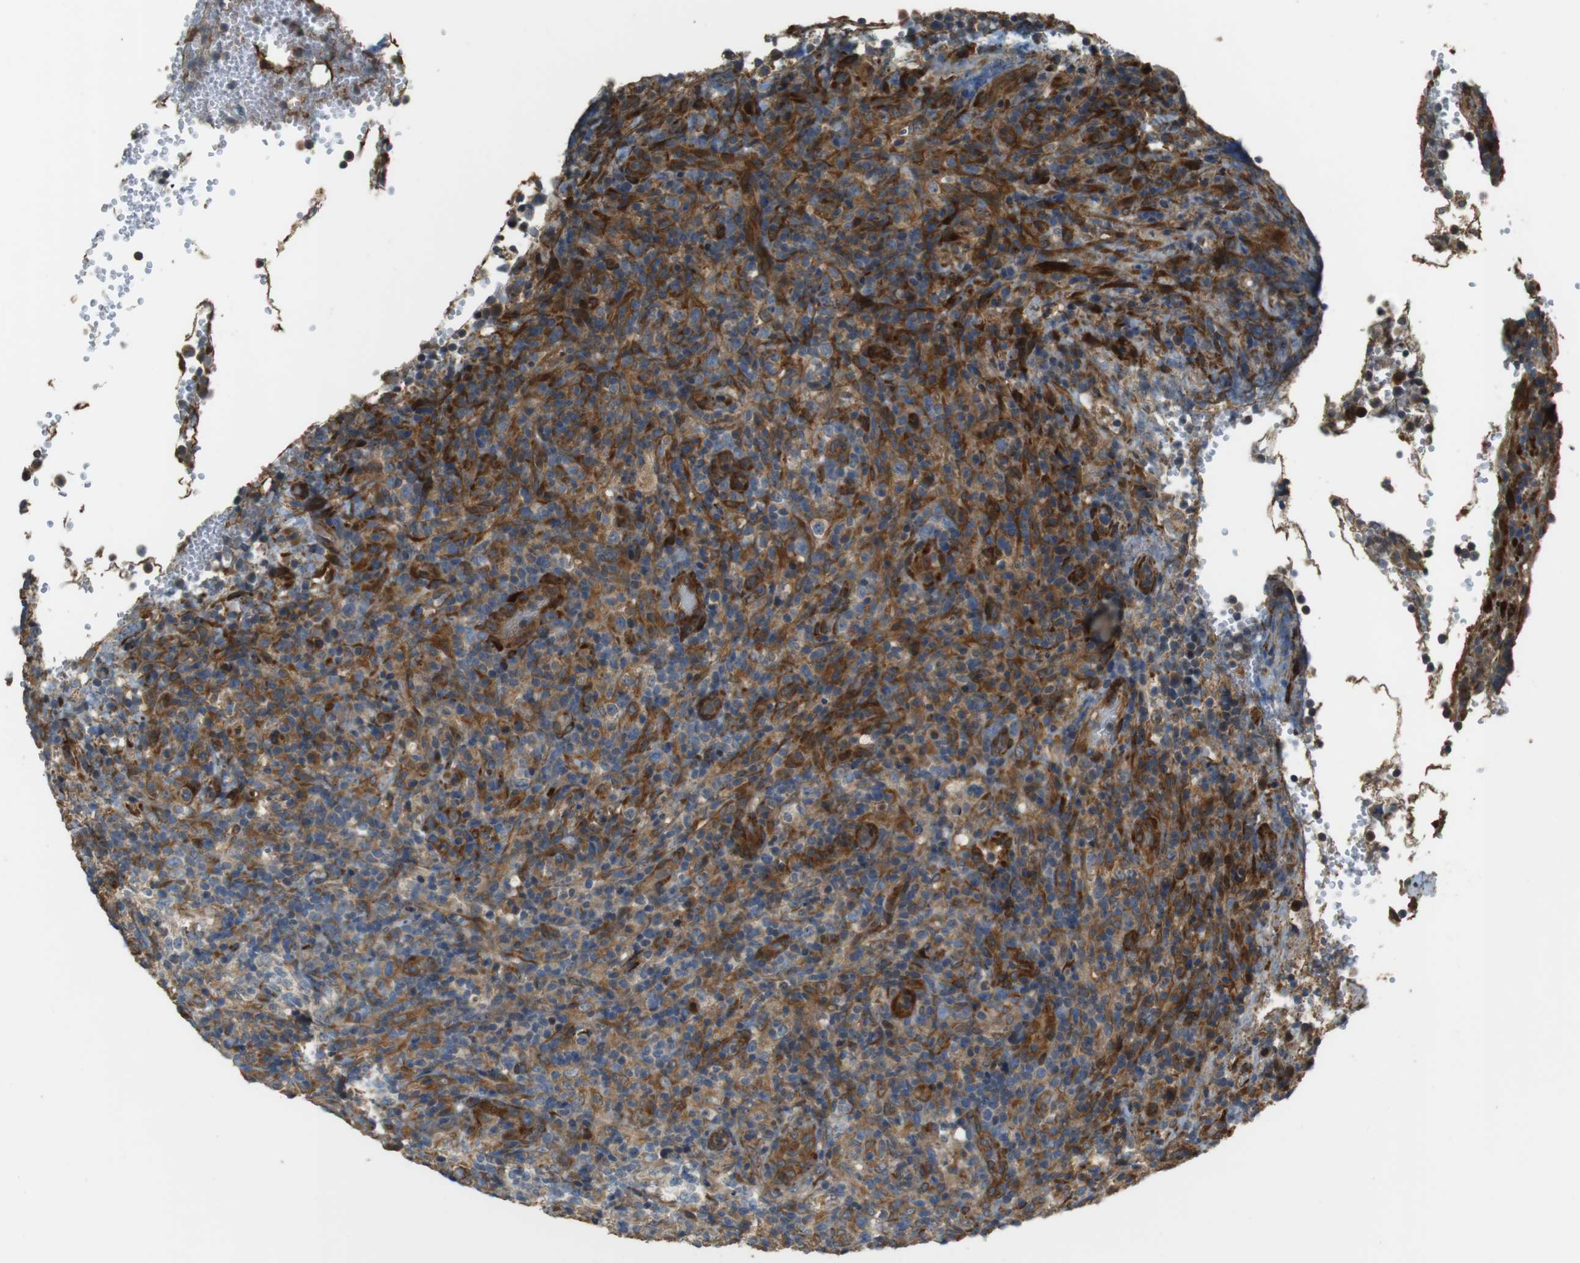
{"staining": {"intensity": "moderate", "quantity": "25%-75%", "location": "cytoplasmic/membranous"}, "tissue": "lymphoma", "cell_type": "Tumor cells", "image_type": "cancer", "snomed": [{"axis": "morphology", "description": "Malignant lymphoma, non-Hodgkin's type, High grade"}, {"axis": "topography", "description": "Lymph node"}], "caption": "The immunohistochemical stain labels moderate cytoplasmic/membranous staining in tumor cells of high-grade malignant lymphoma, non-Hodgkin's type tissue.", "gene": "MSRB3", "patient": {"sex": "female", "age": 76}}